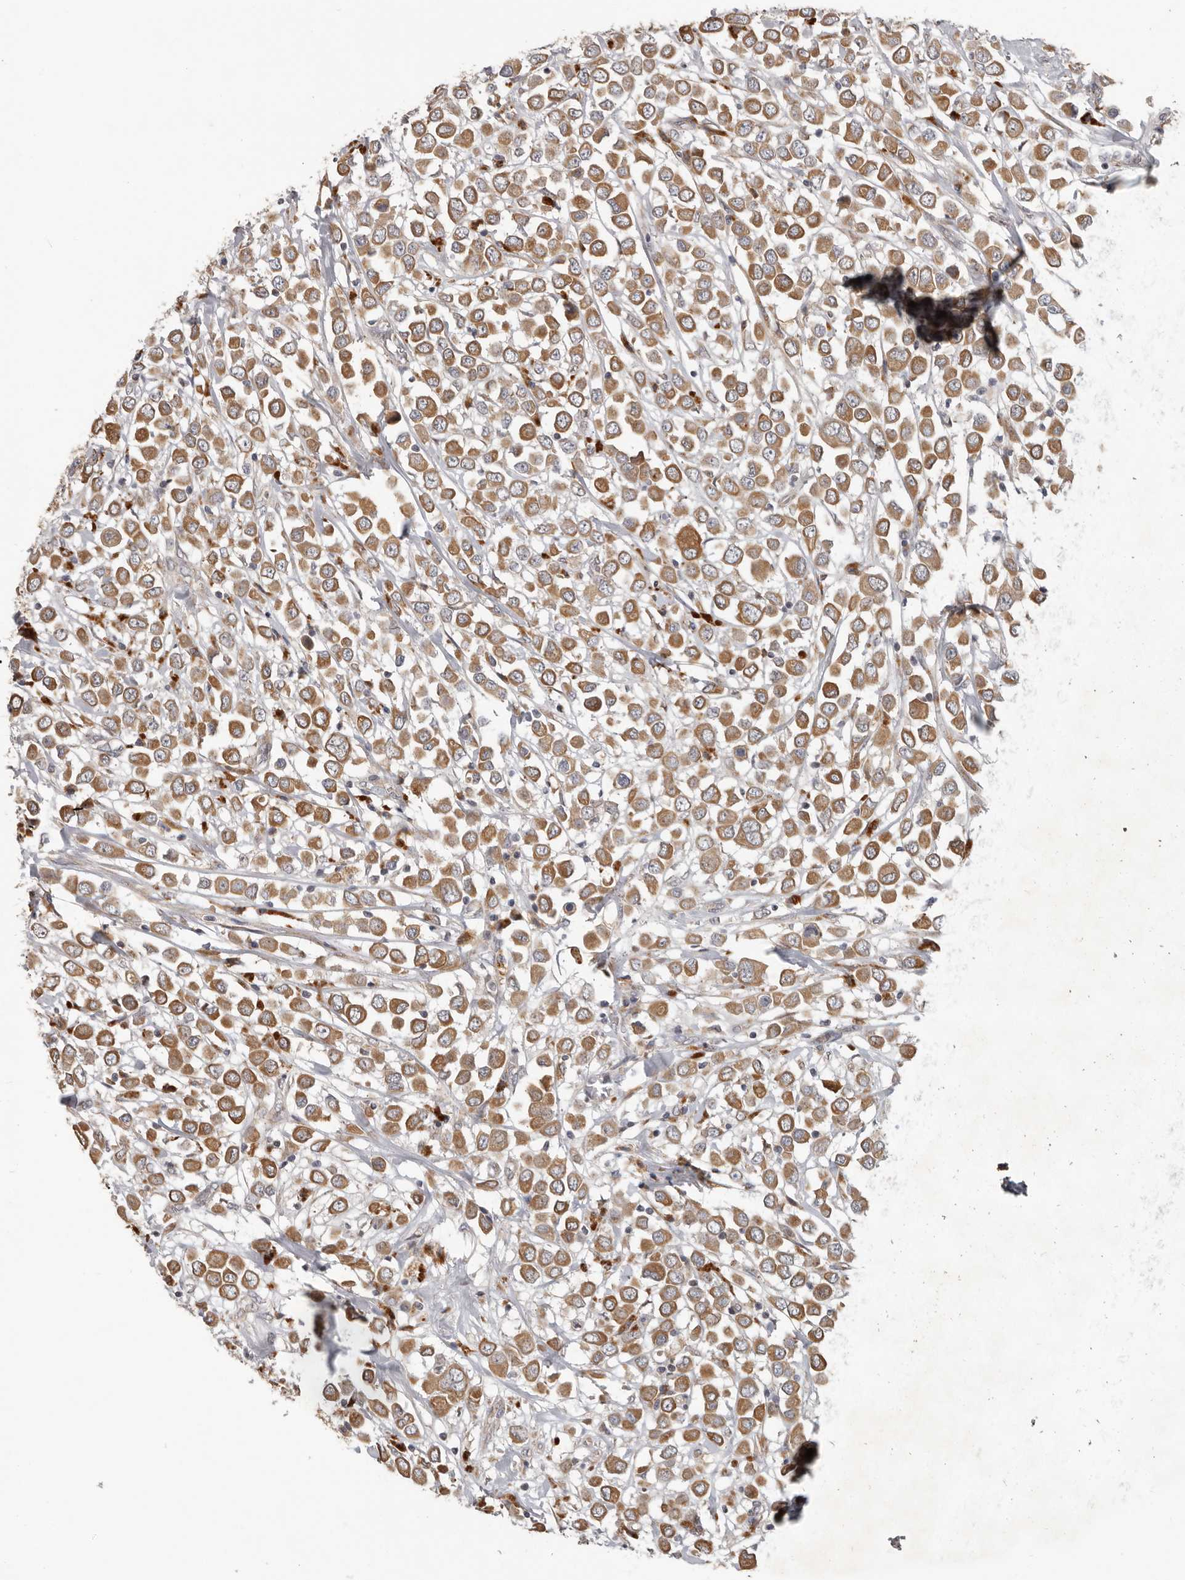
{"staining": {"intensity": "moderate", "quantity": ">75%", "location": "cytoplasmic/membranous"}, "tissue": "breast cancer", "cell_type": "Tumor cells", "image_type": "cancer", "snomed": [{"axis": "morphology", "description": "Duct carcinoma"}, {"axis": "topography", "description": "Breast"}], "caption": "The image exhibits immunohistochemical staining of breast cancer. There is moderate cytoplasmic/membranous positivity is identified in about >75% of tumor cells.", "gene": "UNK", "patient": {"sex": "female", "age": 61}}